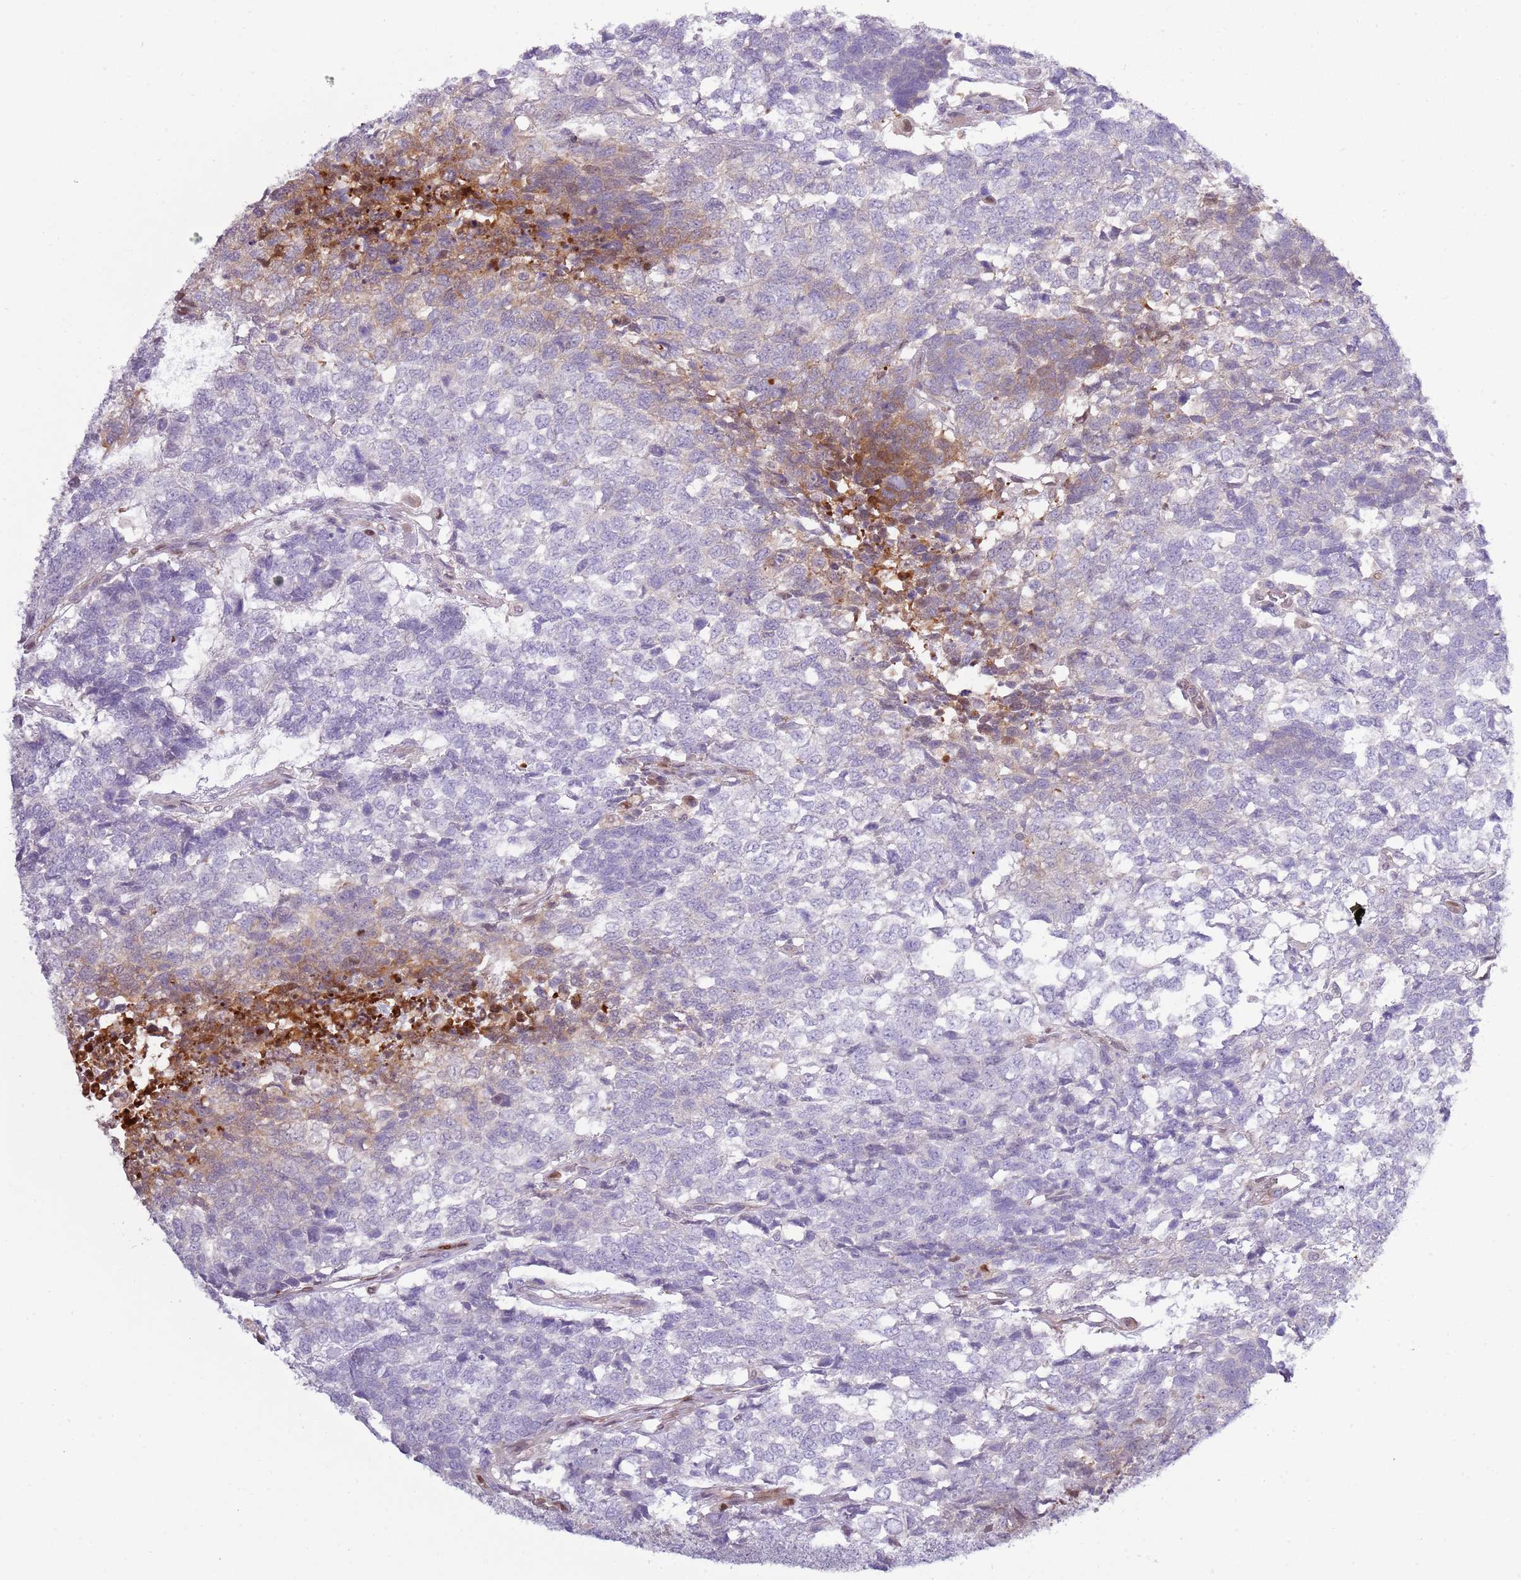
{"staining": {"intensity": "moderate", "quantity": "<25%", "location": "cytoplasmic/membranous"}, "tissue": "testis cancer", "cell_type": "Tumor cells", "image_type": "cancer", "snomed": [{"axis": "morphology", "description": "Carcinoma, Embryonal, NOS"}, {"axis": "topography", "description": "Testis"}], "caption": "IHC of human embryonal carcinoma (testis) shows low levels of moderate cytoplasmic/membranous expression in approximately <25% of tumor cells.", "gene": "NBPF6", "patient": {"sex": "male", "age": 23}}